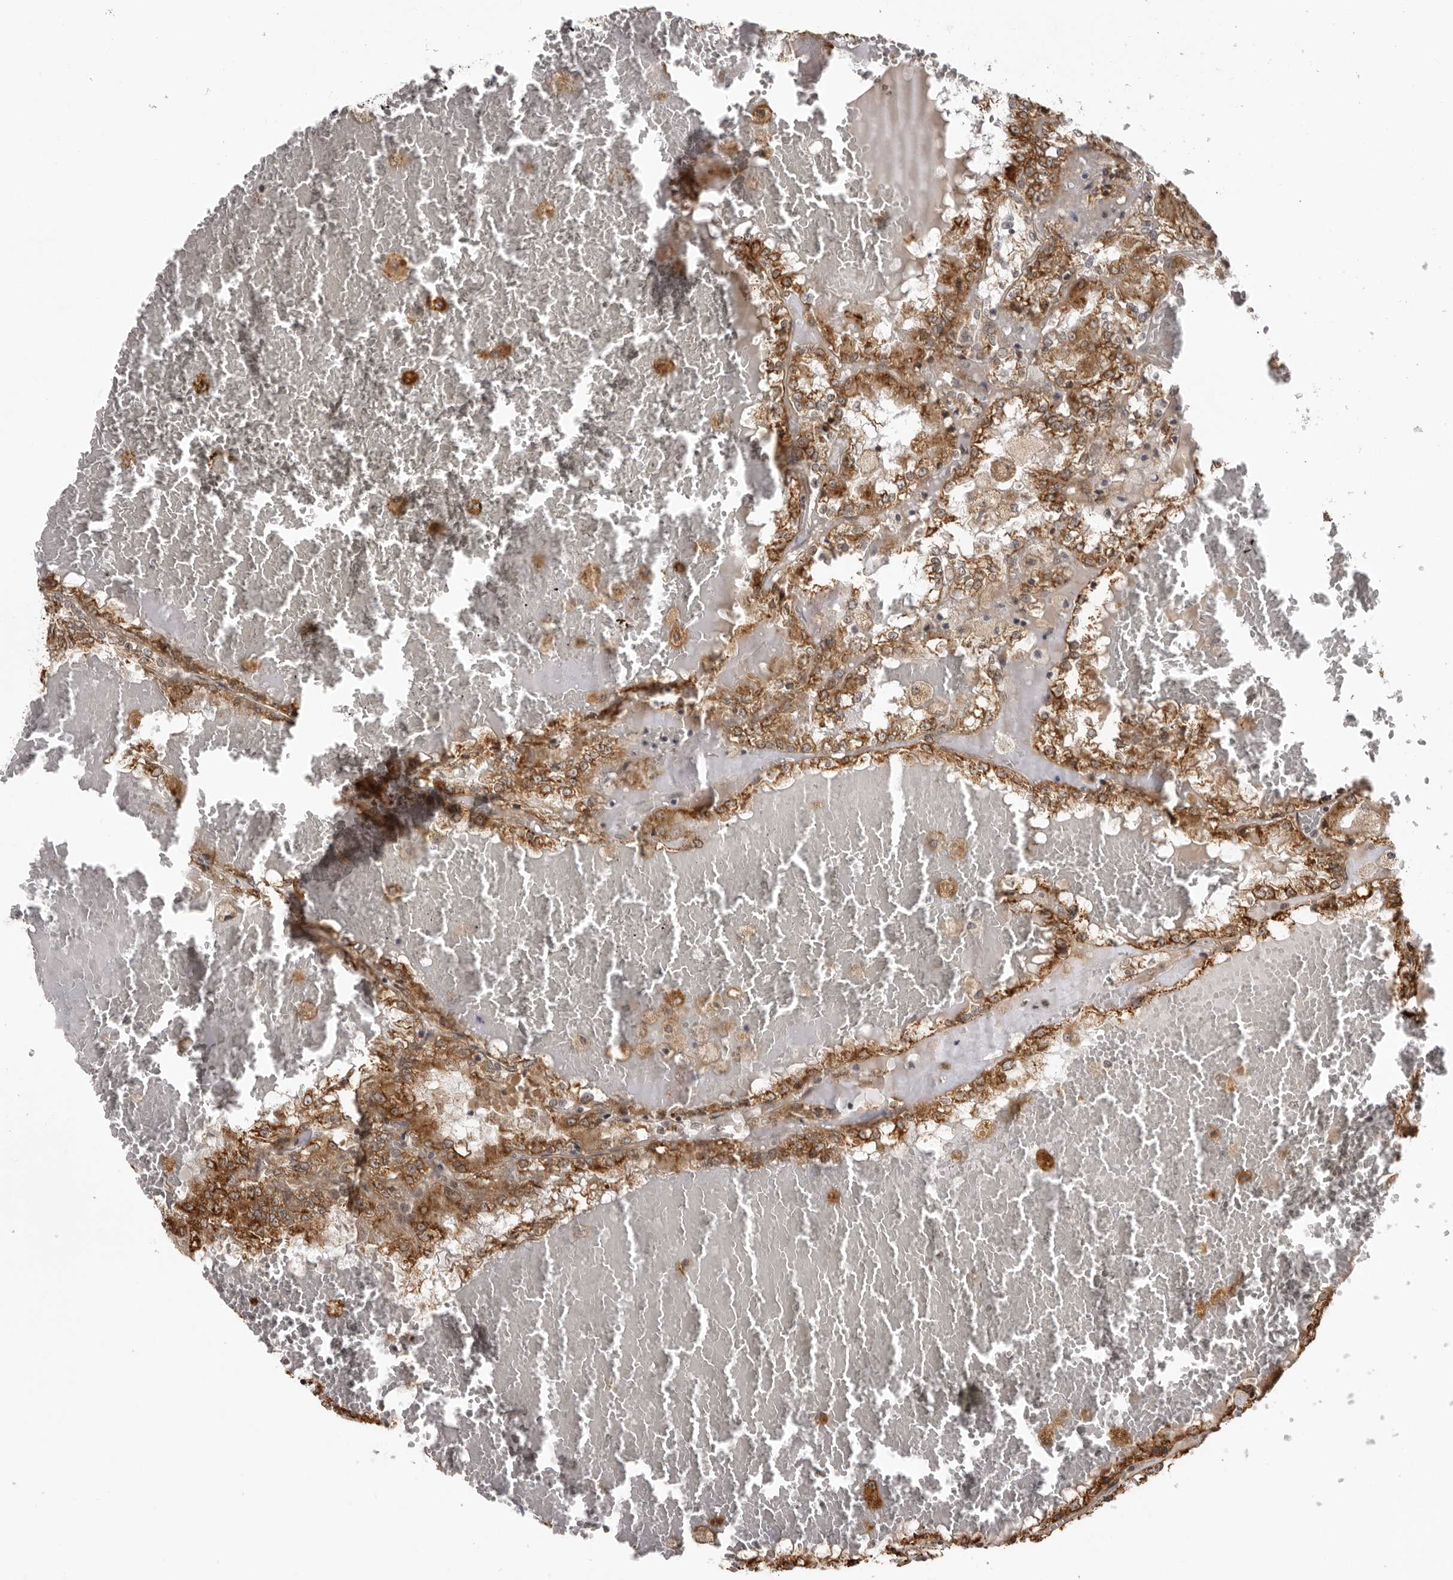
{"staining": {"intensity": "moderate", "quantity": ">75%", "location": "cytoplasmic/membranous"}, "tissue": "renal cancer", "cell_type": "Tumor cells", "image_type": "cancer", "snomed": [{"axis": "morphology", "description": "Adenocarcinoma, NOS"}, {"axis": "topography", "description": "Kidney"}], "caption": "Immunohistochemistry staining of renal cancer, which demonstrates medium levels of moderate cytoplasmic/membranous expression in about >75% of tumor cells indicating moderate cytoplasmic/membranous protein staining. The staining was performed using DAB (brown) for protein detection and nuclei were counterstained in hematoxylin (blue).", "gene": "DNAH14", "patient": {"sex": "female", "age": 56}}